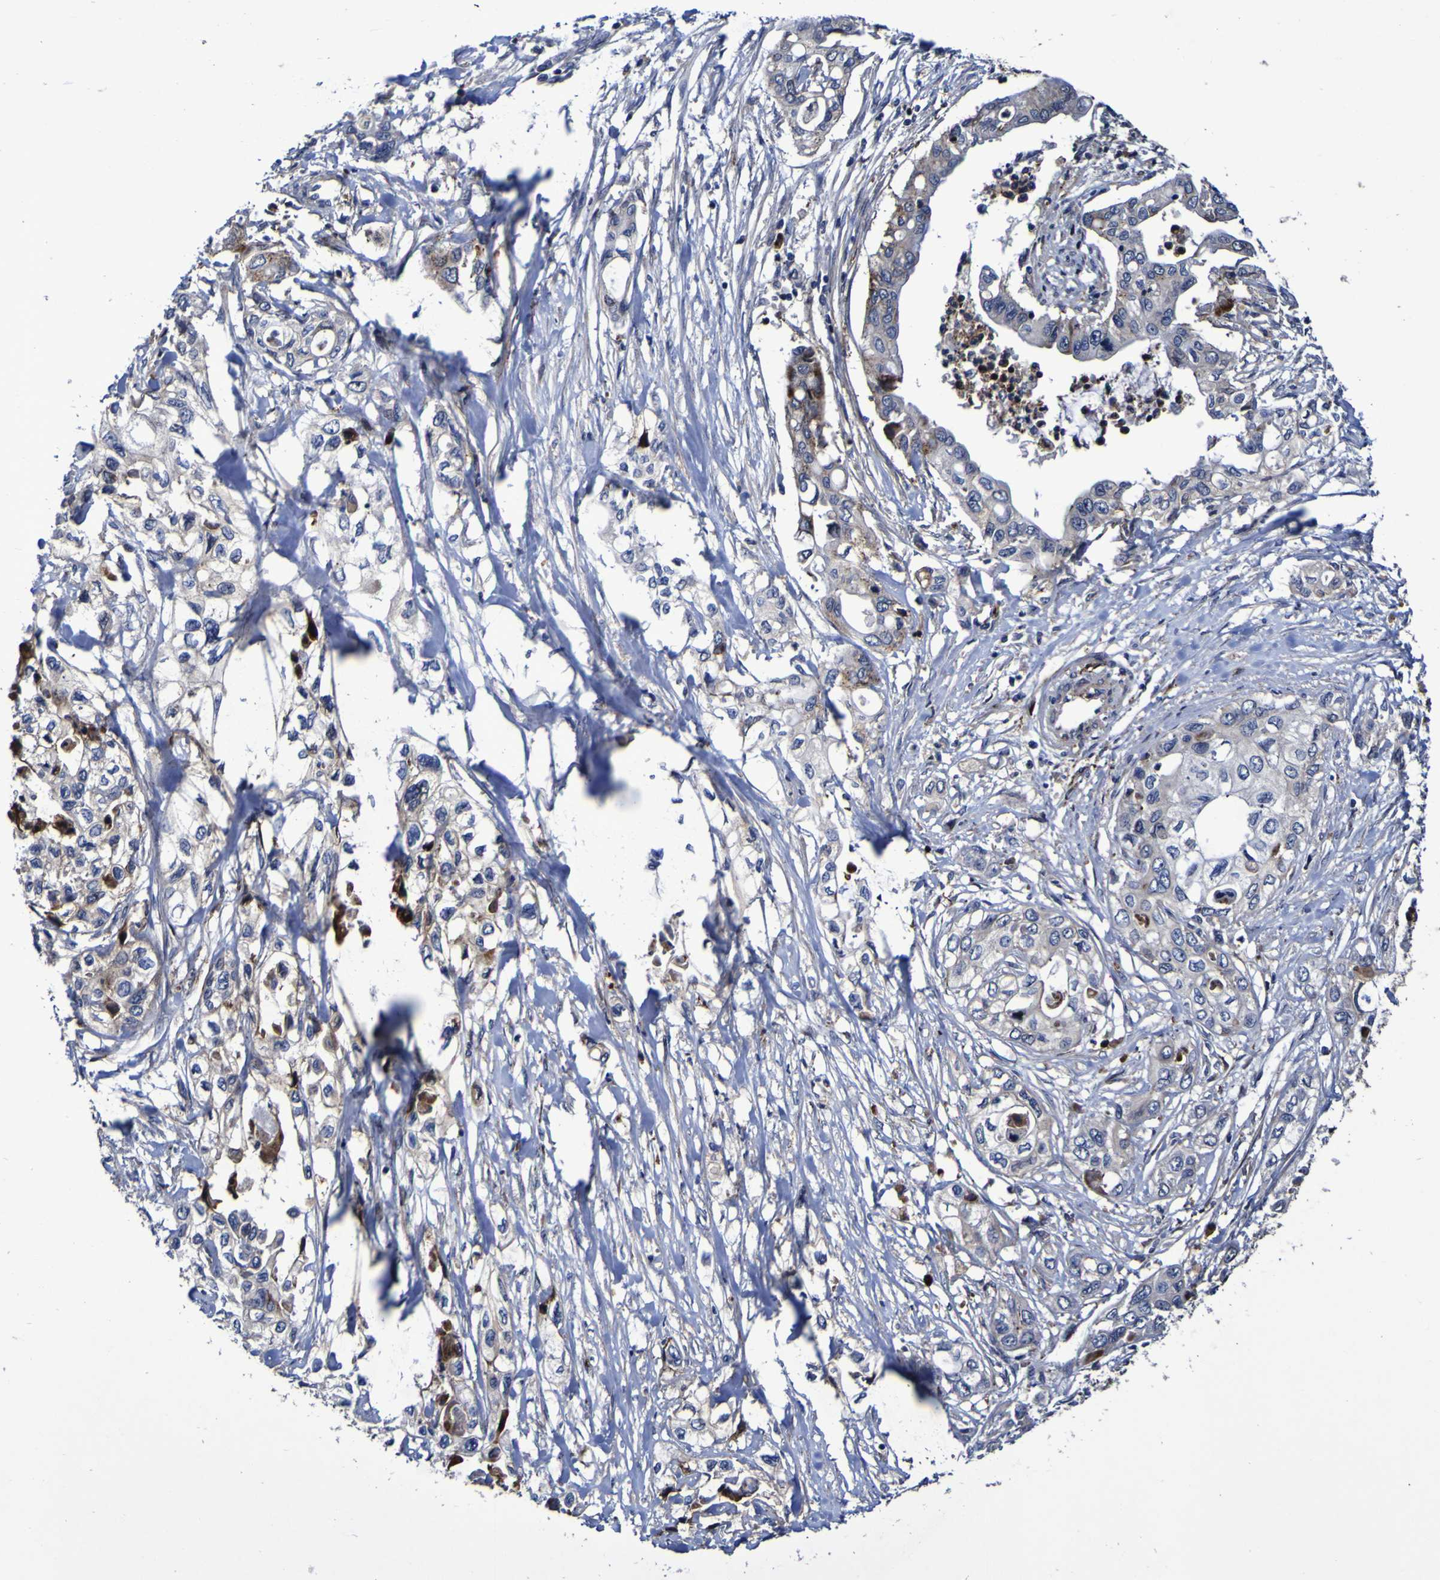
{"staining": {"intensity": "moderate", "quantity": "<25%", "location": "cytoplasmic/membranous"}, "tissue": "pancreatic cancer", "cell_type": "Tumor cells", "image_type": "cancer", "snomed": [{"axis": "morphology", "description": "Adenocarcinoma, NOS"}, {"axis": "topography", "description": "Pancreas"}], "caption": "A micrograph showing moderate cytoplasmic/membranous staining in about <25% of tumor cells in pancreatic cancer, as visualized by brown immunohistochemical staining.", "gene": "MGLL", "patient": {"sex": "female", "age": 70}}